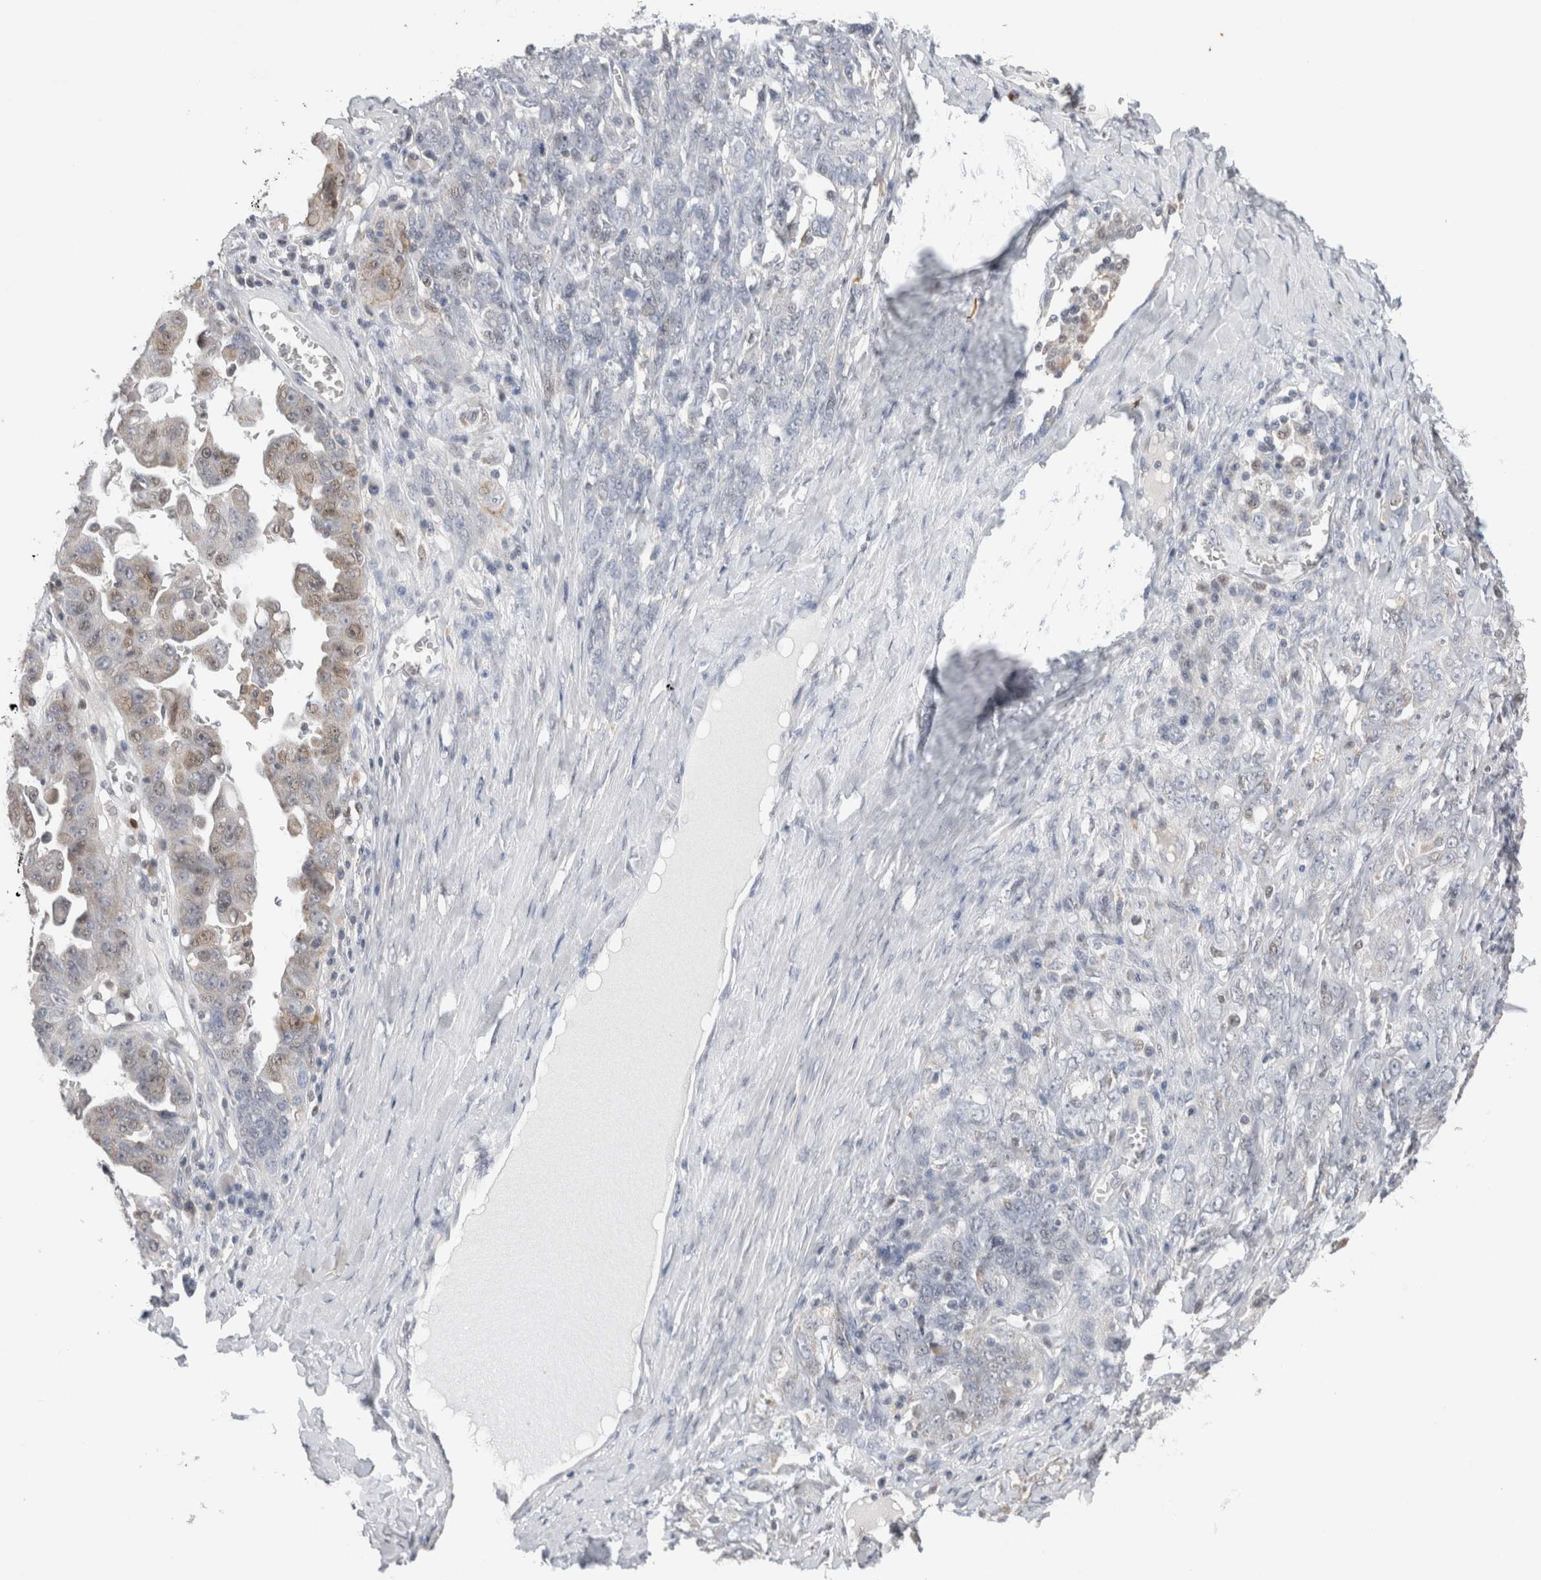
{"staining": {"intensity": "weak", "quantity": "<25%", "location": "cytoplasmic/membranous"}, "tissue": "ovarian cancer", "cell_type": "Tumor cells", "image_type": "cancer", "snomed": [{"axis": "morphology", "description": "Carcinoma, endometroid"}, {"axis": "topography", "description": "Ovary"}], "caption": "Image shows no protein staining in tumor cells of ovarian endometroid carcinoma tissue.", "gene": "AGMAT", "patient": {"sex": "female", "age": 62}}